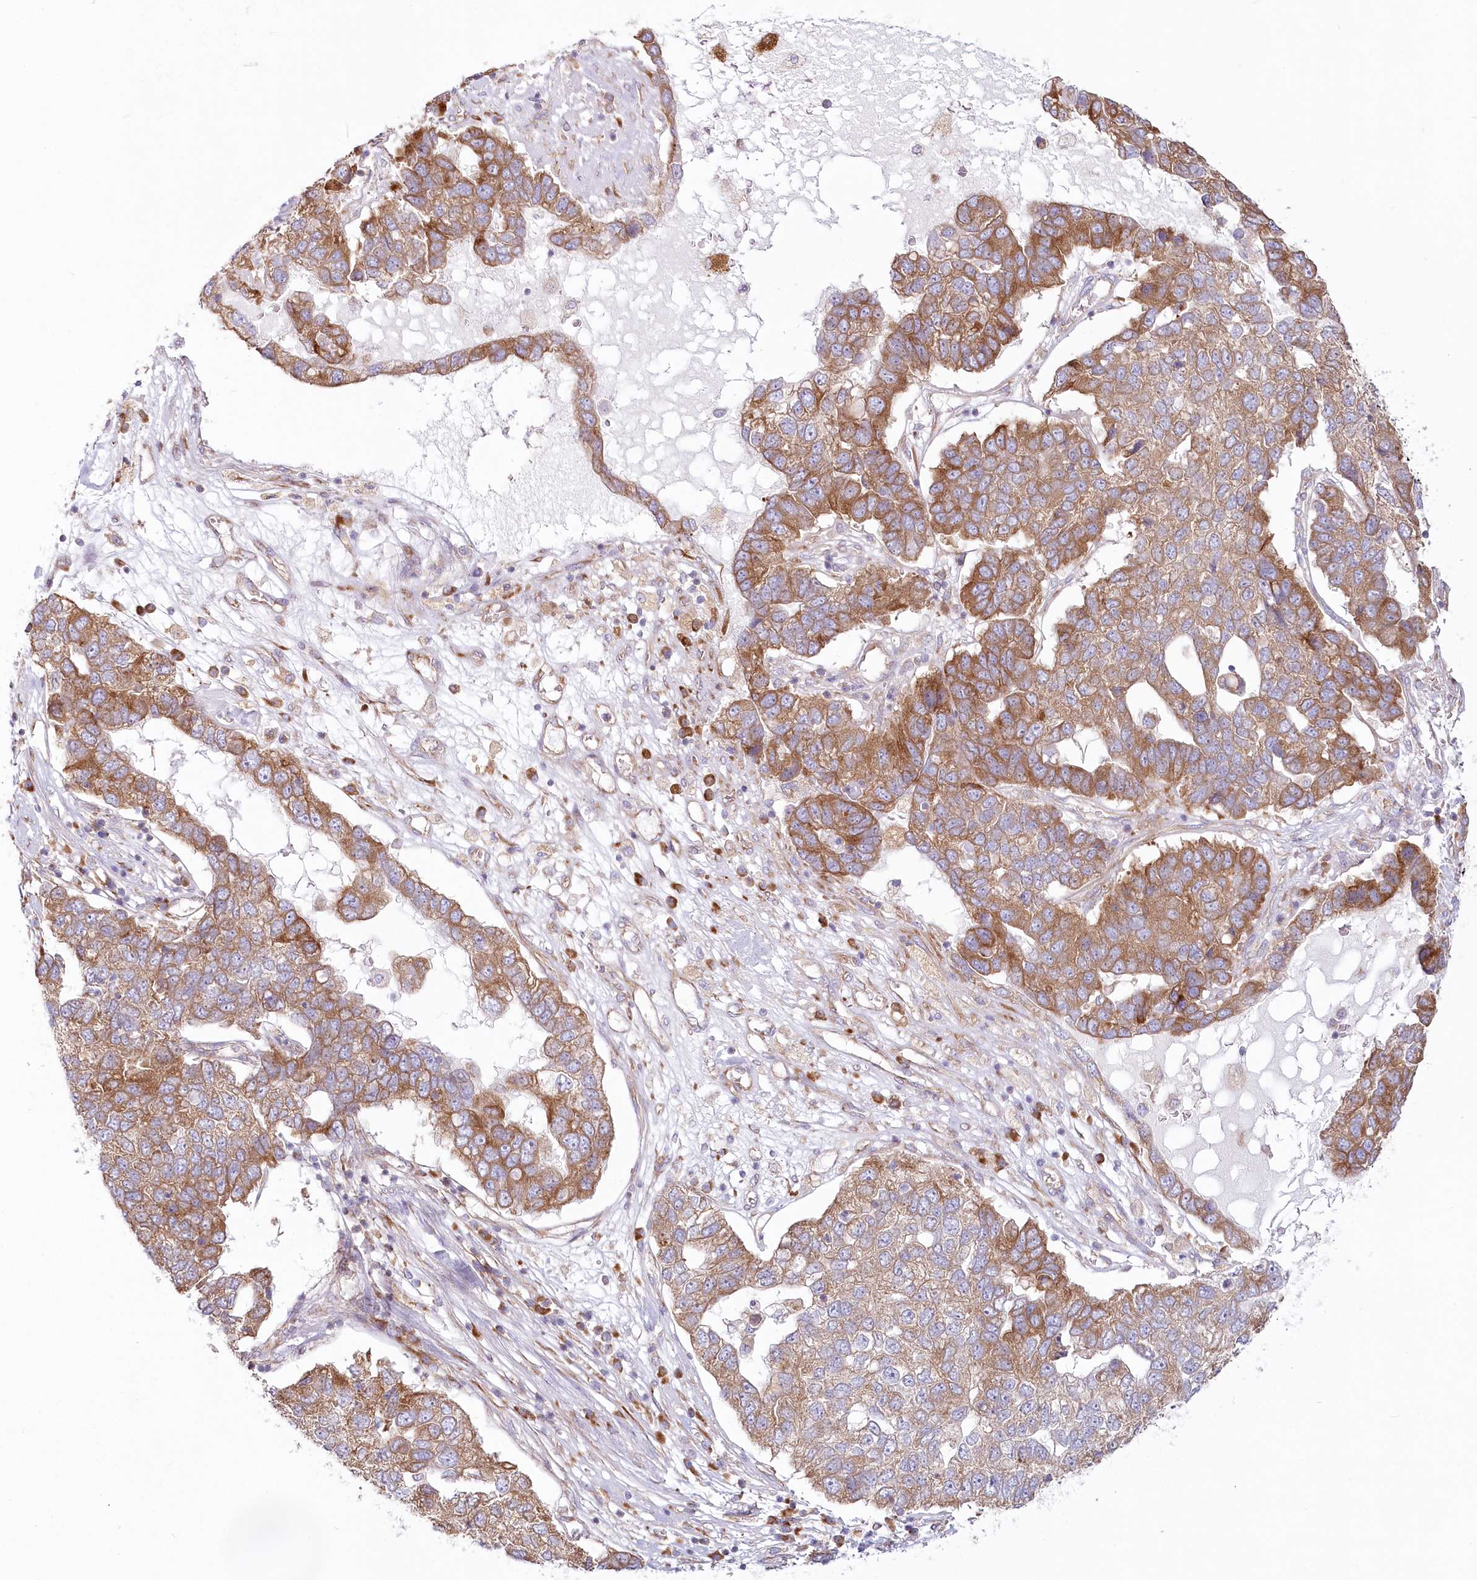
{"staining": {"intensity": "moderate", "quantity": ">75%", "location": "cytoplasmic/membranous"}, "tissue": "pancreatic cancer", "cell_type": "Tumor cells", "image_type": "cancer", "snomed": [{"axis": "morphology", "description": "Adenocarcinoma, NOS"}, {"axis": "topography", "description": "Pancreas"}], "caption": "Moderate cytoplasmic/membranous staining is present in approximately >75% of tumor cells in pancreatic adenocarcinoma.", "gene": "HARS2", "patient": {"sex": "female", "age": 61}}